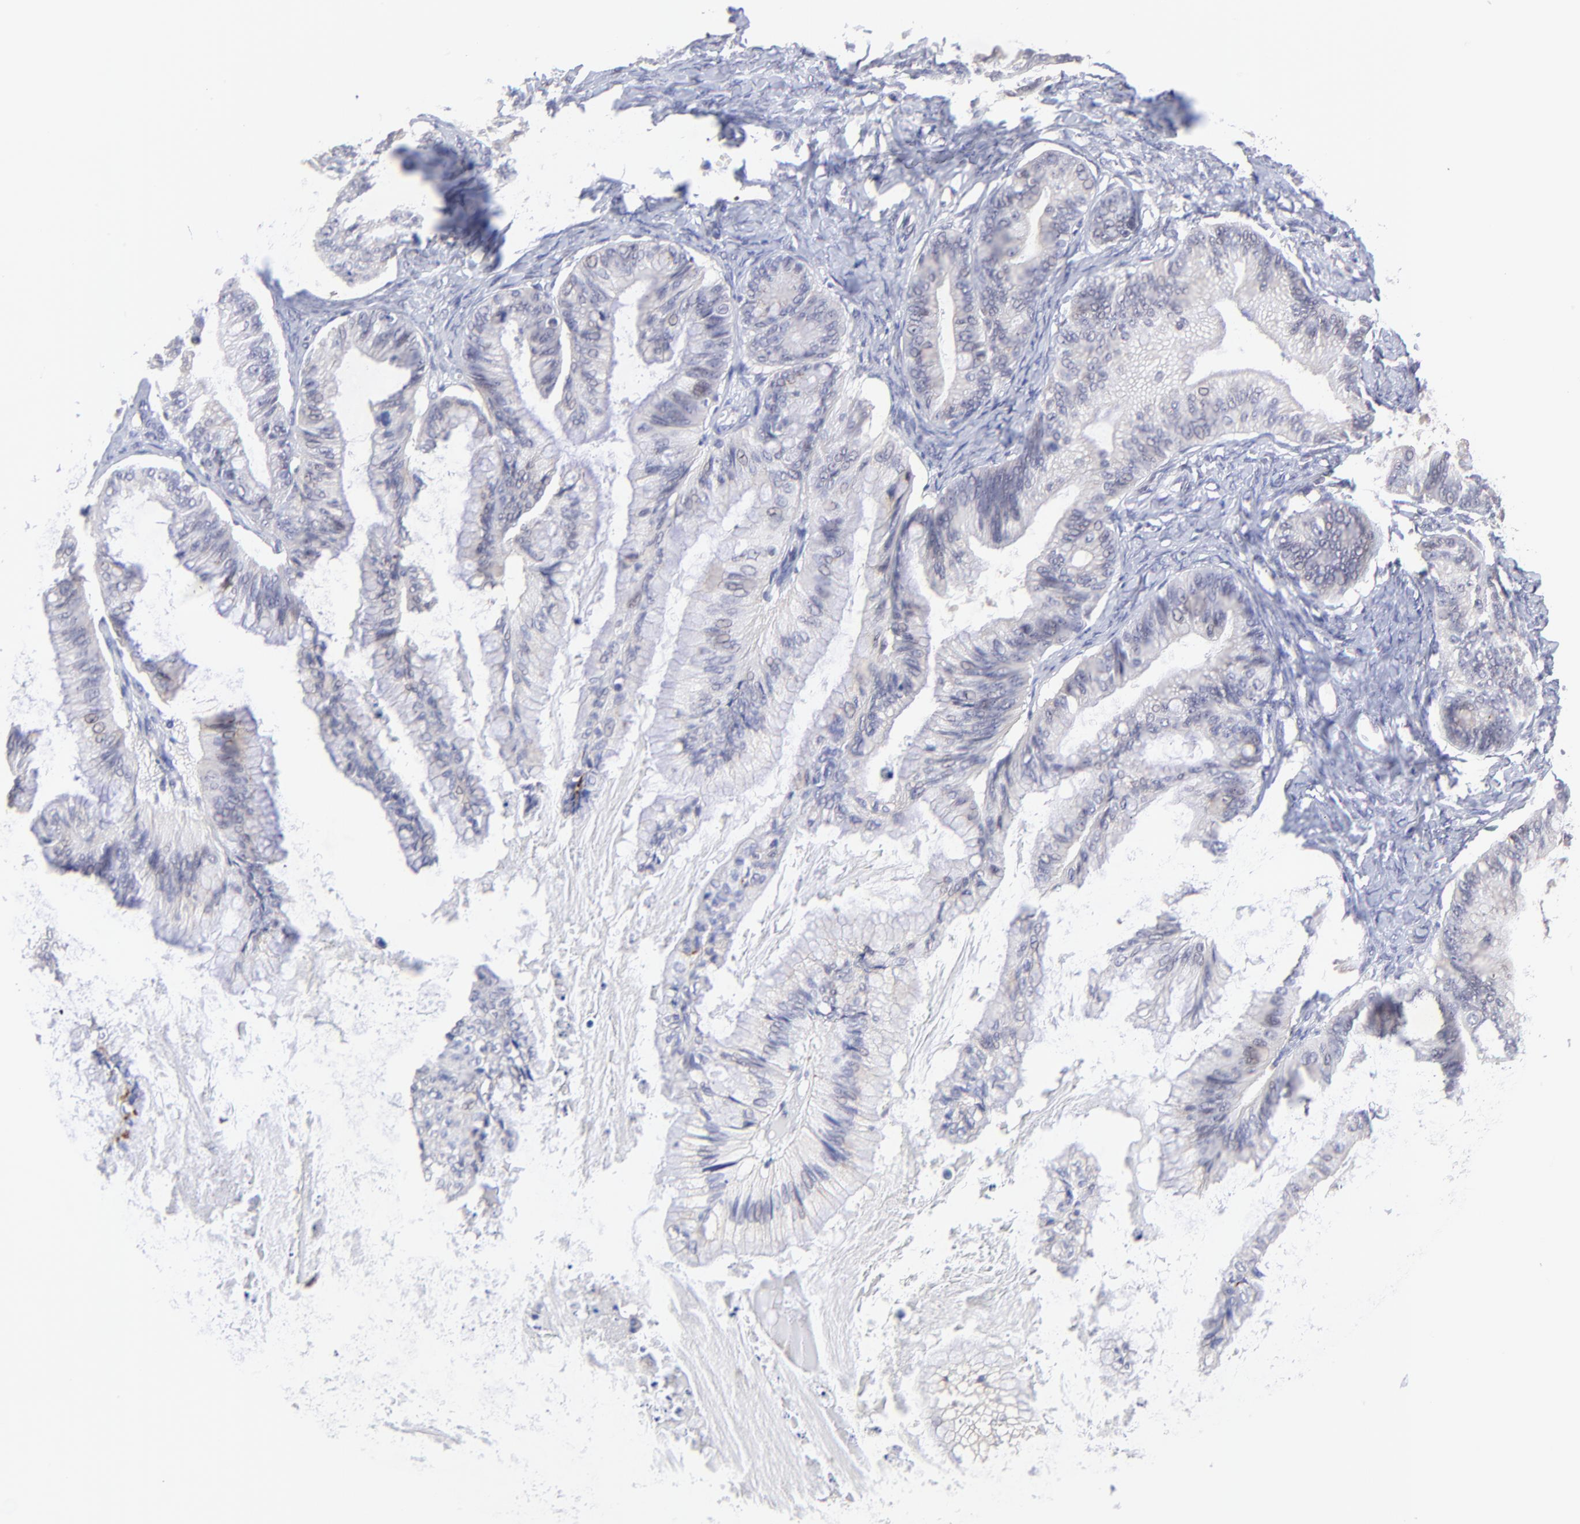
{"staining": {"intensity": "negative", "quantity": "none", "location": "none"}, "tissue": "ovarian cancer", "cell_type": "Tumor cells", "image_type": "cancer", "snomed": [{"axis": "morphology", "description": "Cystadenocarcinoma, mucinous, NOS"}, {"axis": "topography", "description": "Ovary"}], "caption": "An IHC photomicrograph of ovarian cancer is shown. There is no staining in tumor cells of ovarian cancer.", "gene": "ZNF747", "patient": {"sex": "female", "age": 57}}